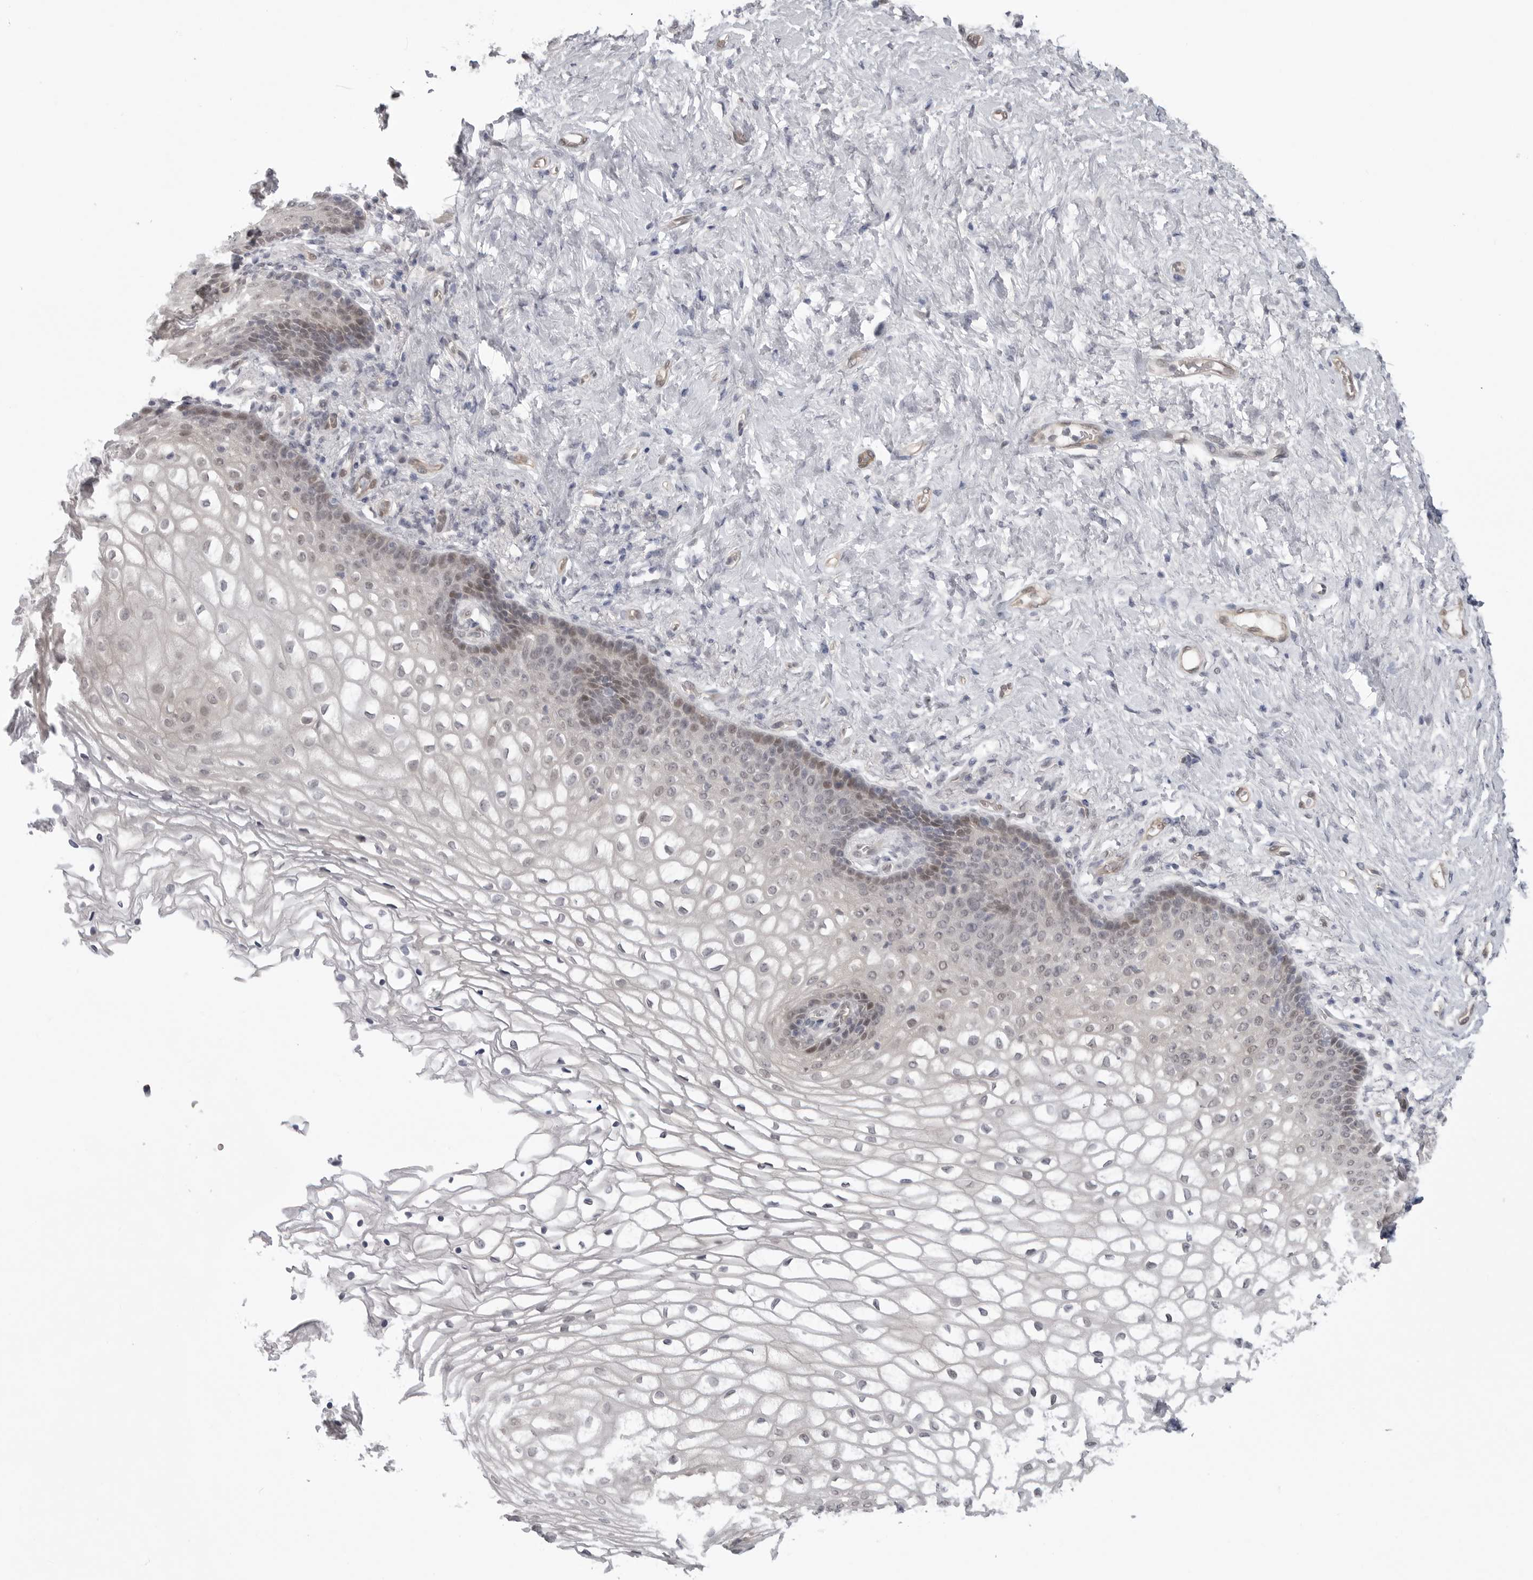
{"staining": {"intensity": "moderate", "quantity": "<25%", "location": "nuclear"}, "tissue": "vagina", "cell_type": "Squamous epithelial cells", "image_type": "normal", "snomed": [{"axis": "morphology", "description": "Normal tissue, NOS"}, {"axis": "topography", "description": "Vagina"}], "caption": "Immunohistochemical staining of unremarkable human vagina exhibits low levels of moderate nuclear positivity in about <25% of squamous epithelial cells.", "gene": "PNPO", "patient": {"sex": "female", "age": 60}}